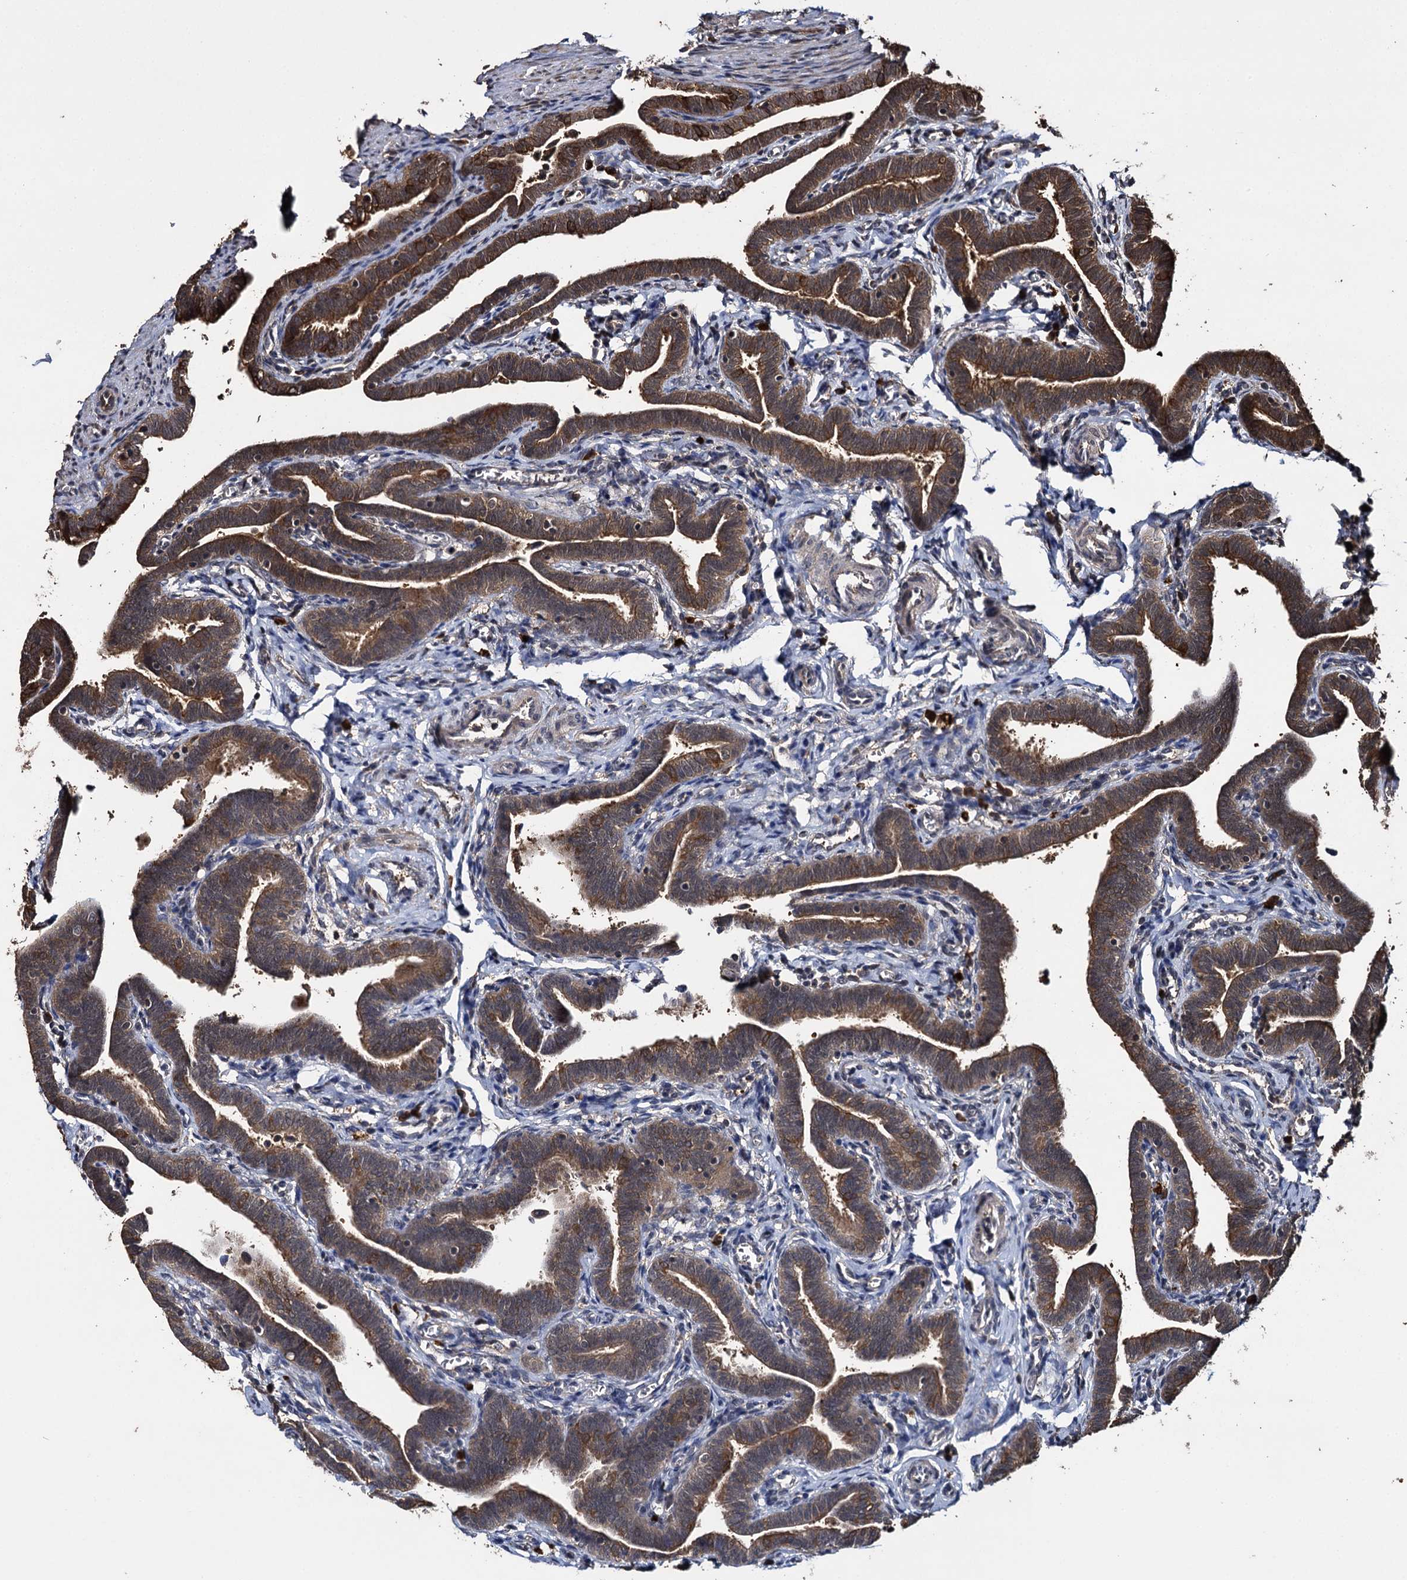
{"staining": {"intensity": "strong", "quantity": ">75%", "location": "cytoplasmic/membranous"}, "tissue": "fallopian tube", "cell_type": "Glandular cells", "image_type": "normal", "snomed": [{"axis": "morphology", "description": "Normal tissue, NOS"}, {"axis": "topography", "description": "Fallopian tube"}], "caption": "A brown stain shows strong cytoplasmic/membranous expression of a protein in glandular cells of unremarkable fallopian tube. (DAB = brown stain, brightfield microscopy at high magnification).", "gene": "SLC46A3", "patient": {"sex": "female", "age": 36}}